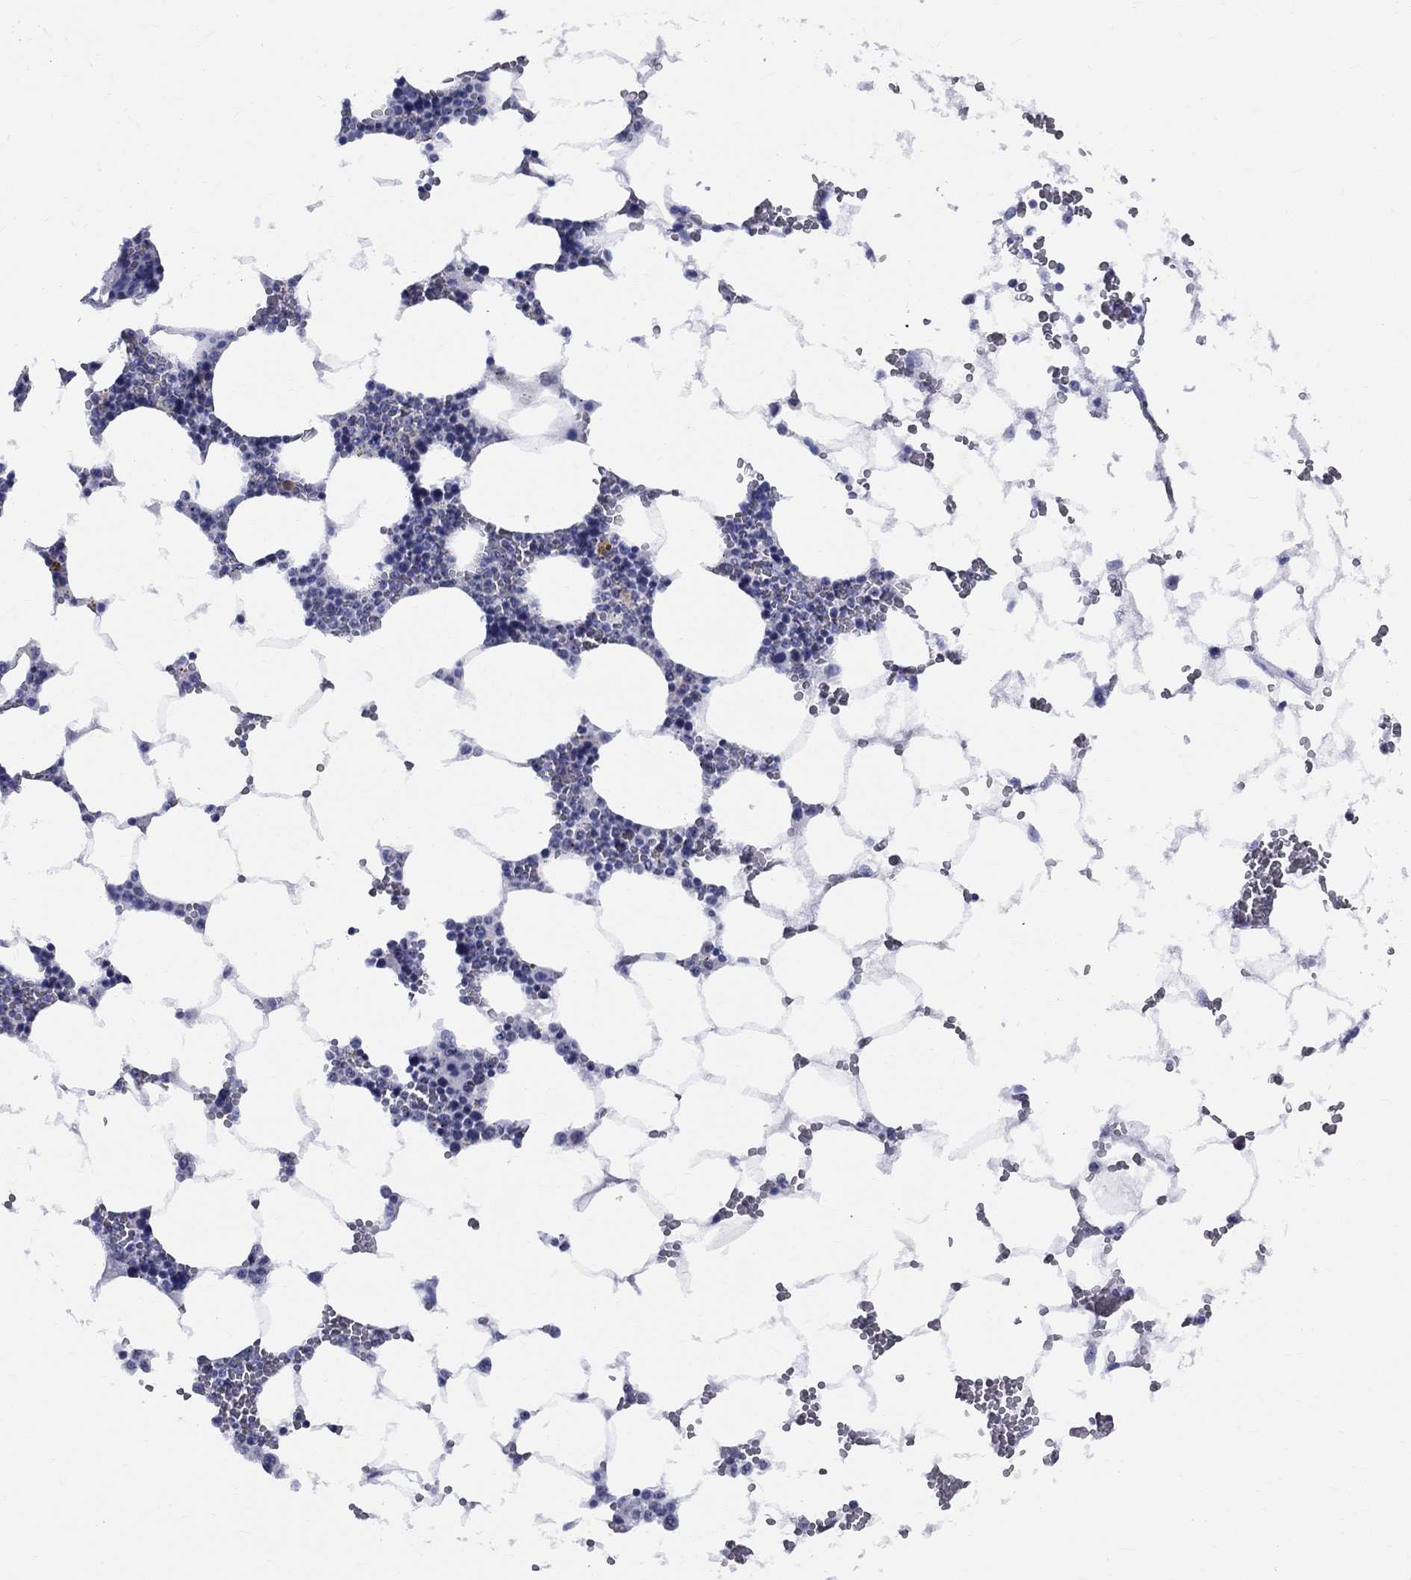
{"staining": {"intensity": "negative", "quantity": "none", "location": "none"}, "tissue": "bone marrow", "cell_type": "Hematopoietic cells", "image_type": "normal", "snomed": [{"axis": "morphology", "description": "Normal tissue, NOS"}, {"axis": "topography", "description": "Bone marrow"}], "caption": "DAB immunohistochemical staining of unremarkable bone marrow exhibits no significant expression in hematopoietic cells. The staining was performed using DAB (3,3'-diaminobenzidine) to visualize the protein expression in brown, while the nuclei were stained in blue with hematoxylin (Magnification: 20x).", "gene": "CEP43", "patient": {"sex": "female", "age": 64}}